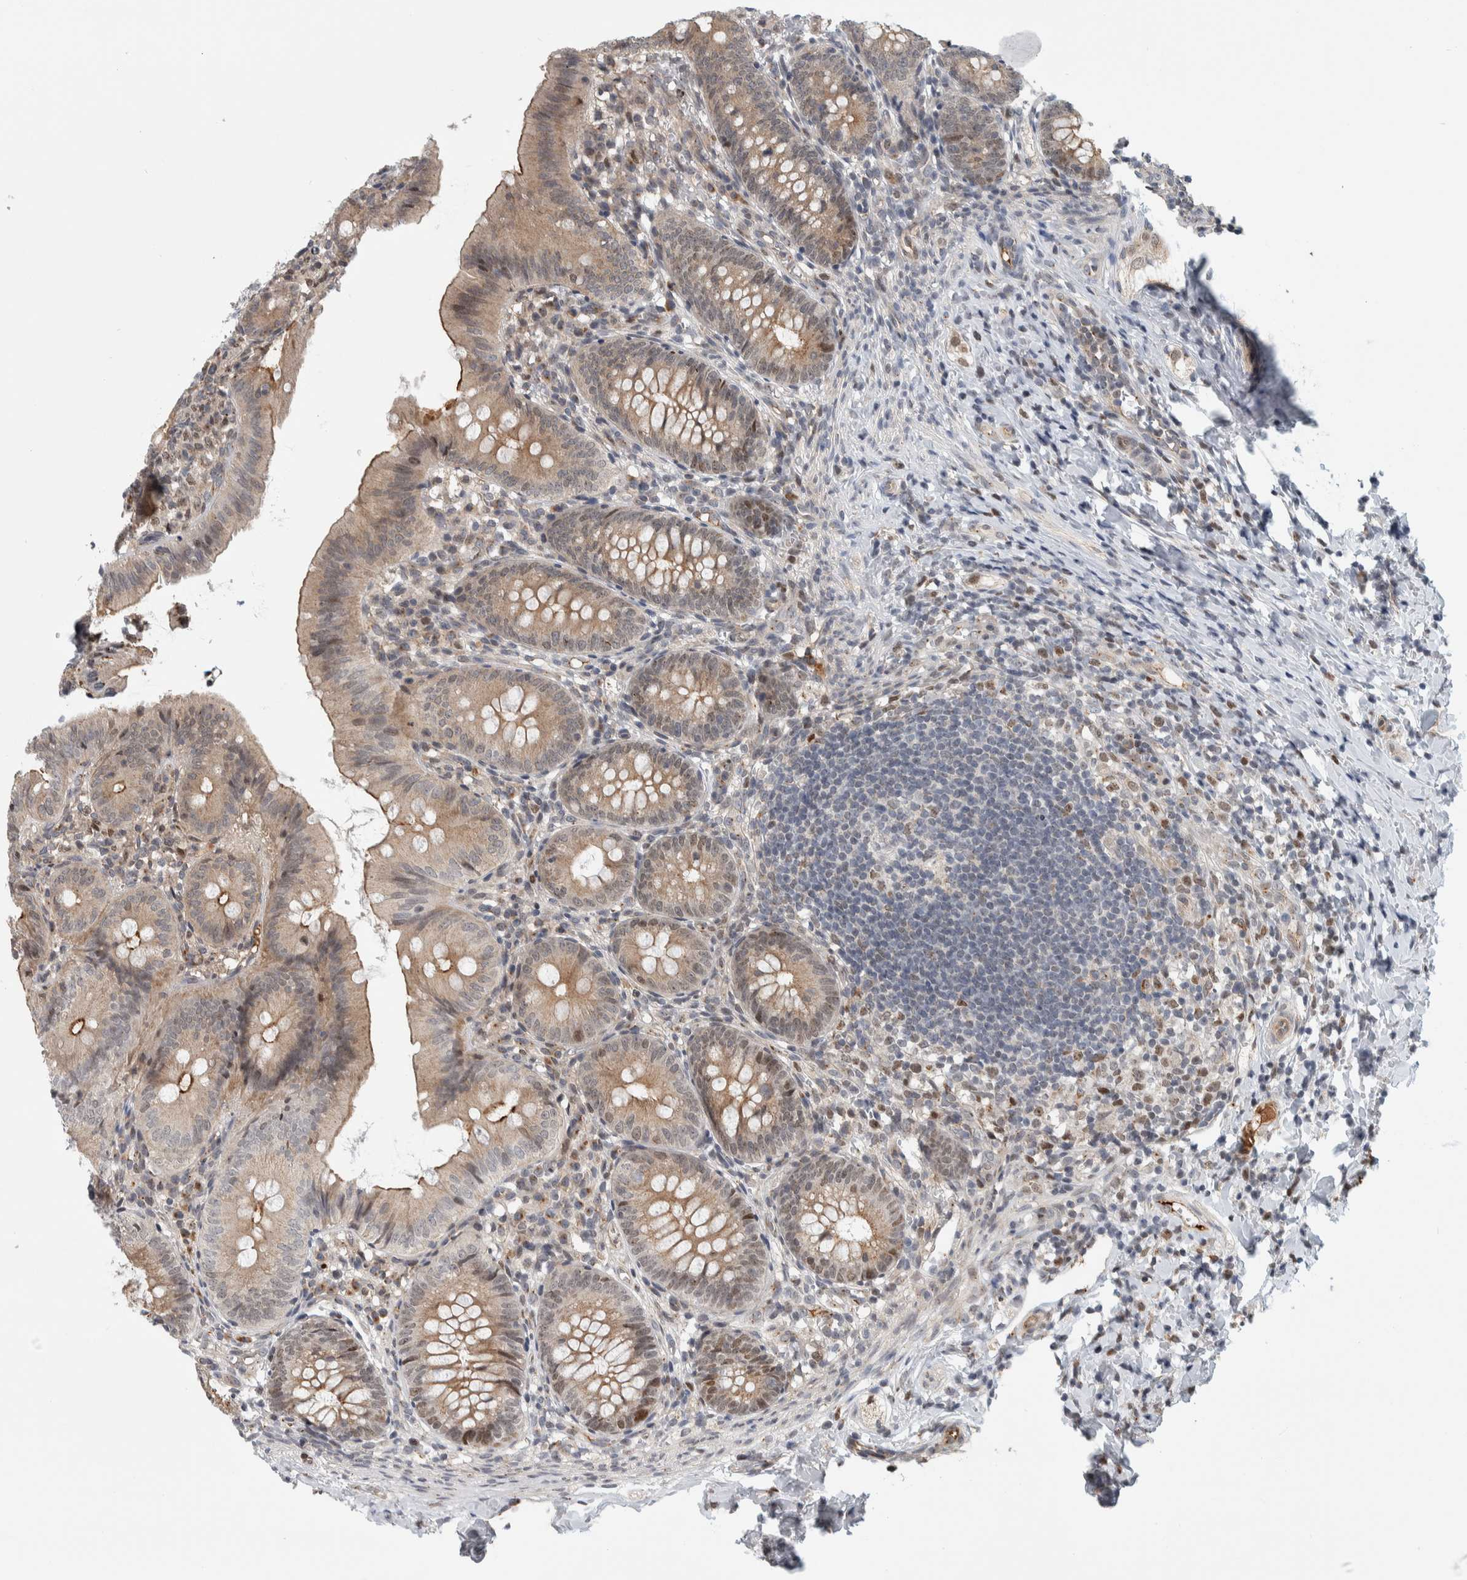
{"staining": {"intensity": "moderate", "quantity": ">75%", "location": "cytoplasmic/membranous,nuclear"}, "tissue": "appendix", "cell_type": "Glandular cells", "image_type": "normal", "snomed": [{"axis": "morphology", "description": "Normal tissue, NOS"}, {"axis": "topography", "description": "Appendix"}], "caption": "Appendix stained with IHC displays moderate cytoplasmic/membranous,nuclear staining in about >75% of glandular cells.", "gene": "MSL1", "patient": {"sex": "male", "age": 1}}